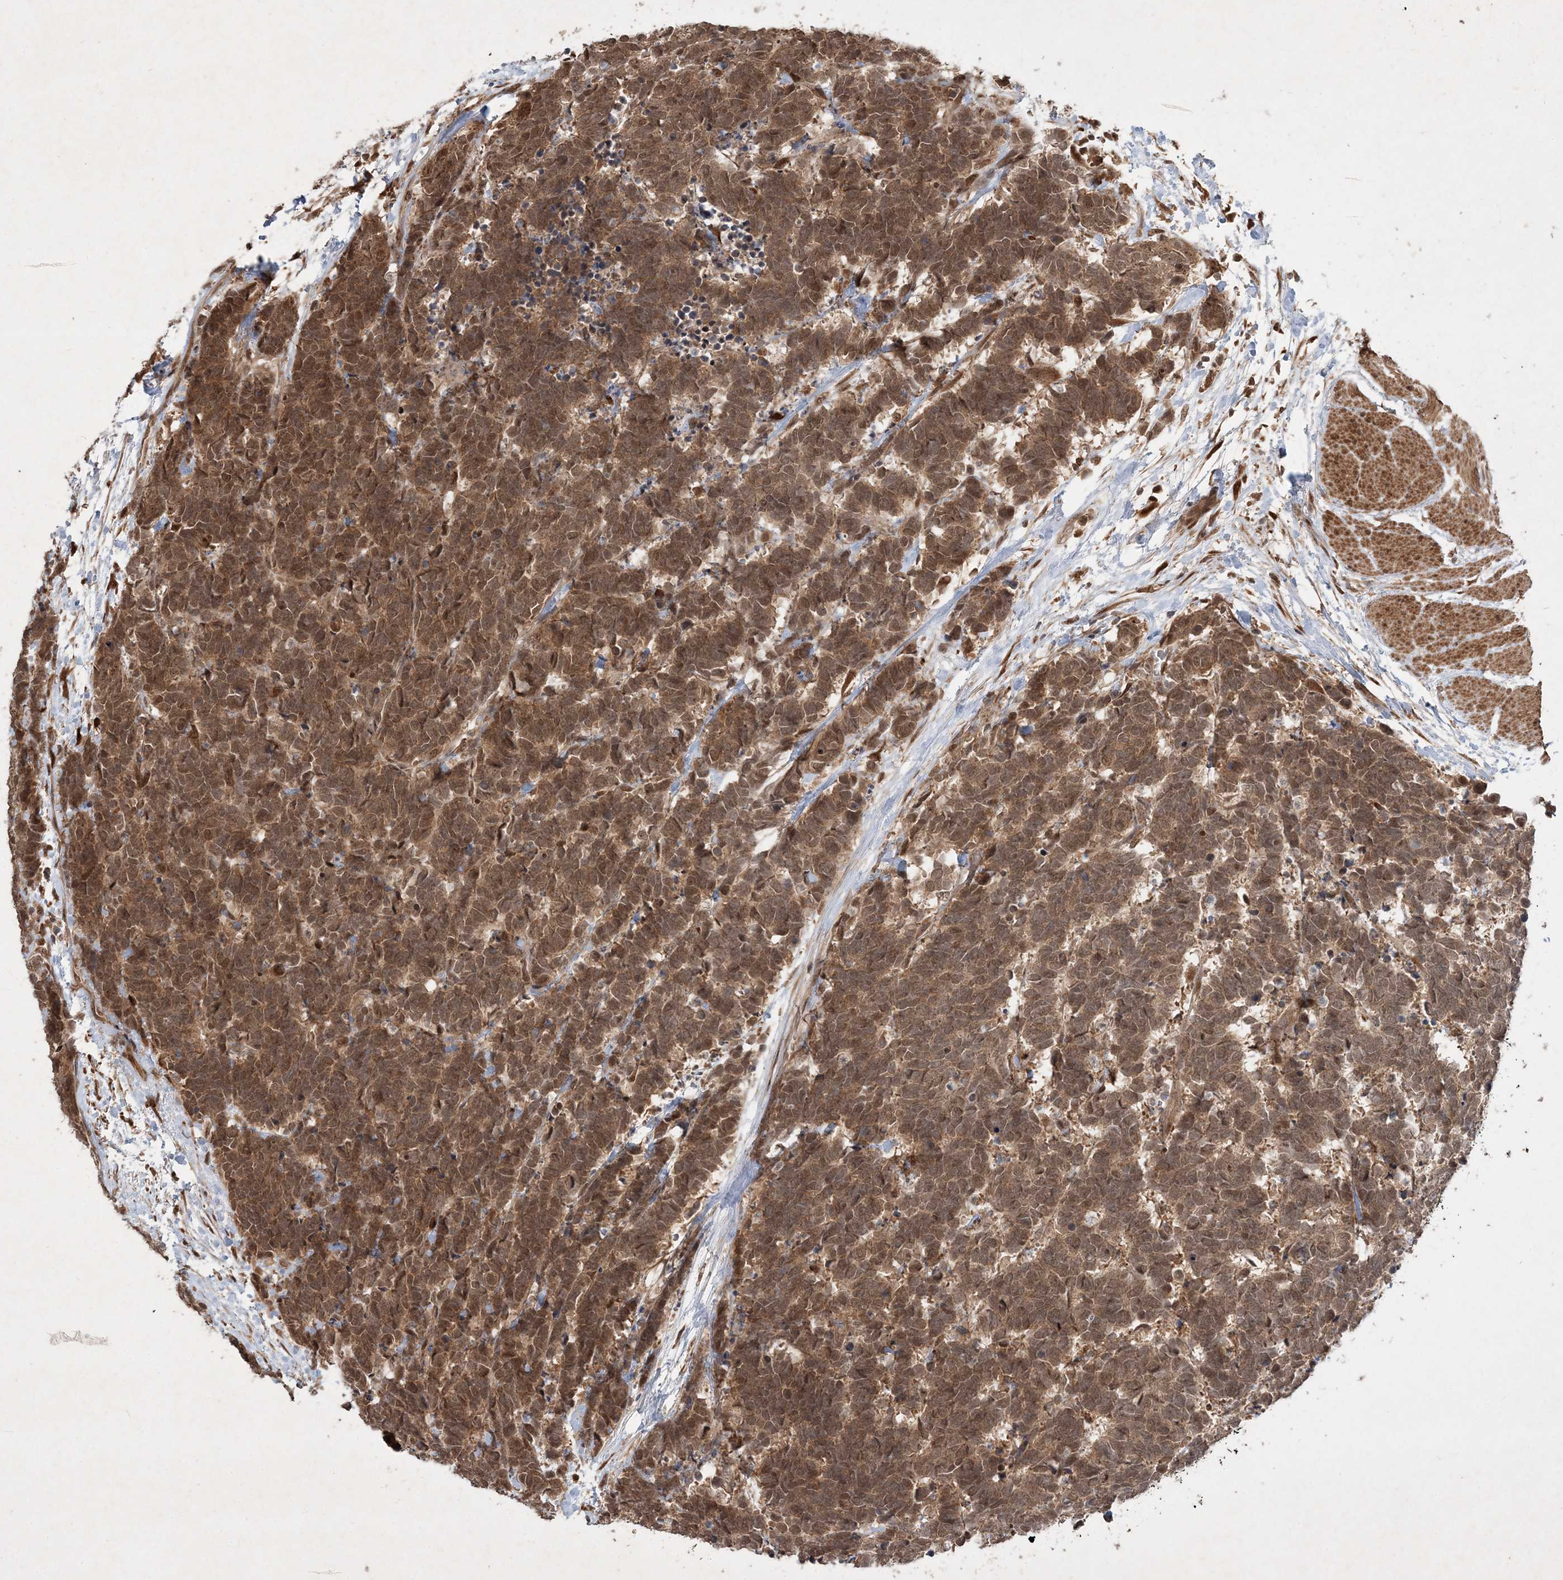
{"staining": {"intensity": "moderate", "quantity": ">75%", "location": "cytoplasmic/membranous,nuclear"}, "tissue": "carcinoid", "cell_type": "Tumor cells", "image_type": "cancer", "snomed": [{"axis": "morphology", "description": "Carcinoma, NOS"}, {"axis": "morphology", "description": "Carcinoid, malignant, NOS"}, {"axis": "topography", "description": "Urinary bladder"}], "caption": "The immunohistochemical stain shows moderate cytoplasmic/membranous and nuclear expression in tumor cells of carcinoid tissue.", "gene": "UBR3", "patient": {"sex": "male", "age": 57}}